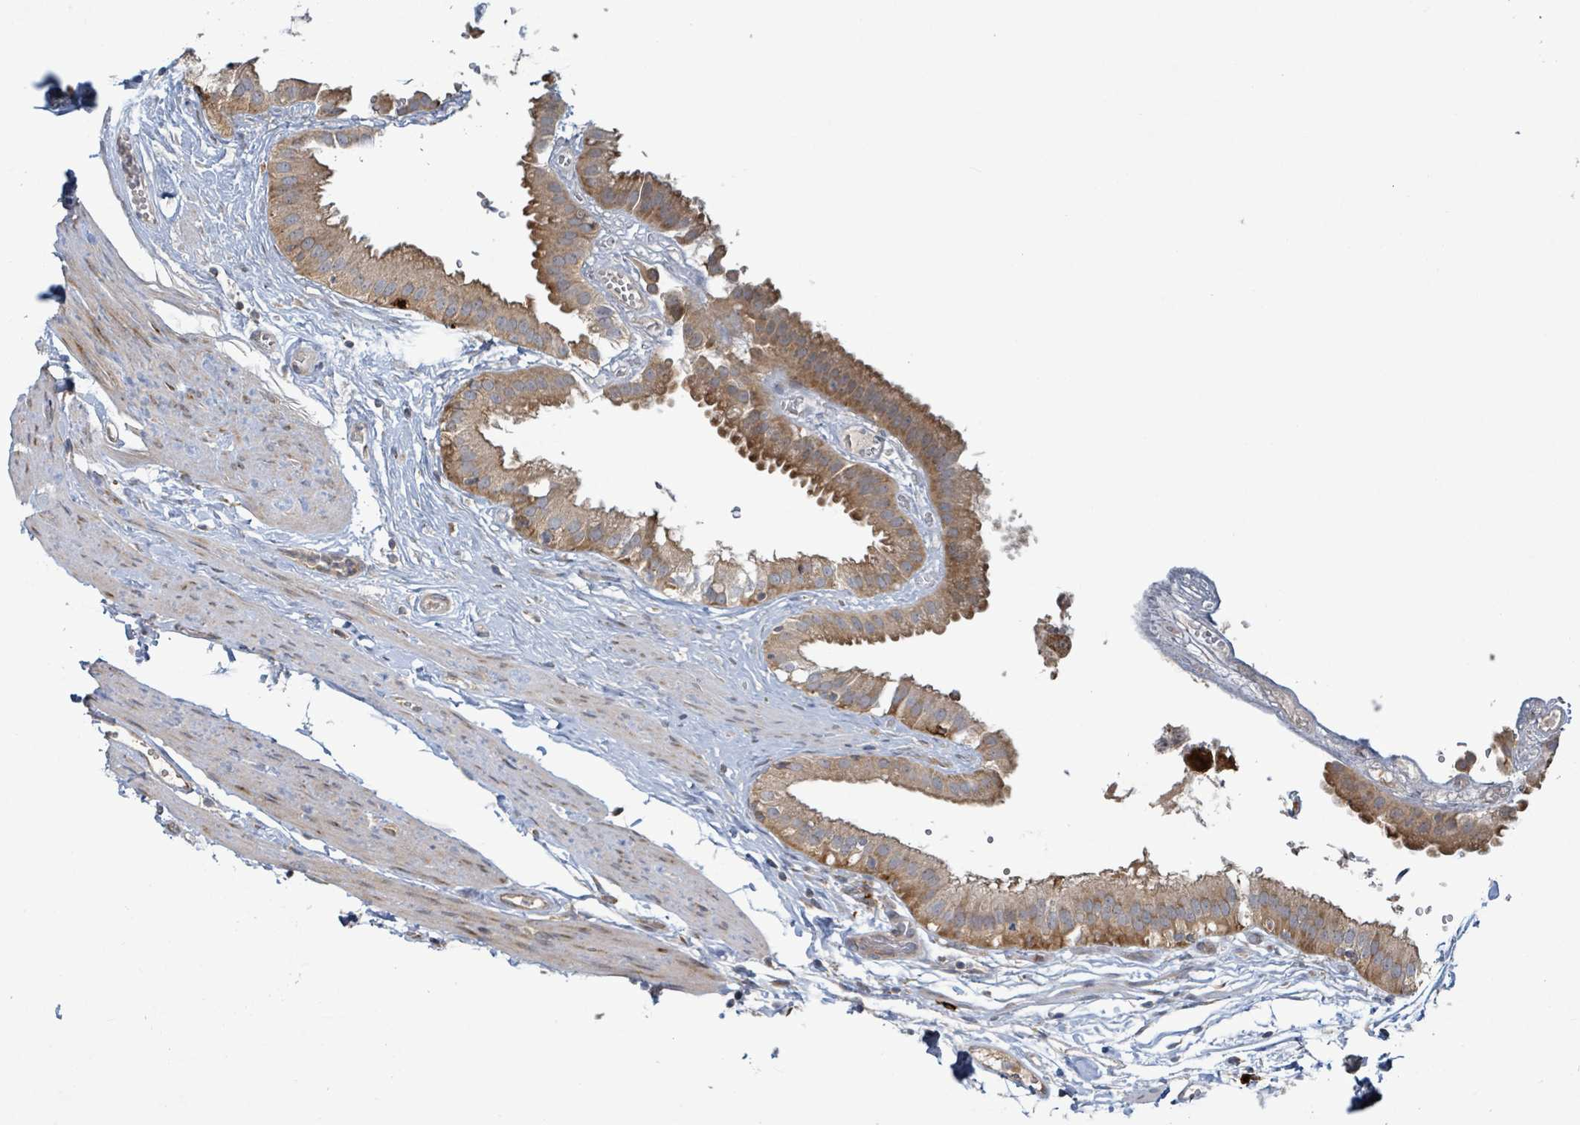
{"staining": {"intensity": "moderate", "quantity": ">75%", "location": "cytoplasmic/membranous"}, "tissue": "gallbladder", "cell_type": "Glandular cells", "image_type": "normal", "snomed": [{"axis": "morphology", "description": "Normal tissue, NOS"}, {"axis": "topography", "description": "Gallbladder"}], "caption": "Protein staining reveals moderate cytoplasmic/membranous staining in approximately >75% of glandular cells in benign gallbladder. The staining was performed using DAB (3,3'-diaminobenzidine), with brown indicating positive protein expression. Nuclei are stained blue with hematoxylin.", "gene": "OR51E1", "patient": {"sex": "female", "age": 61}}